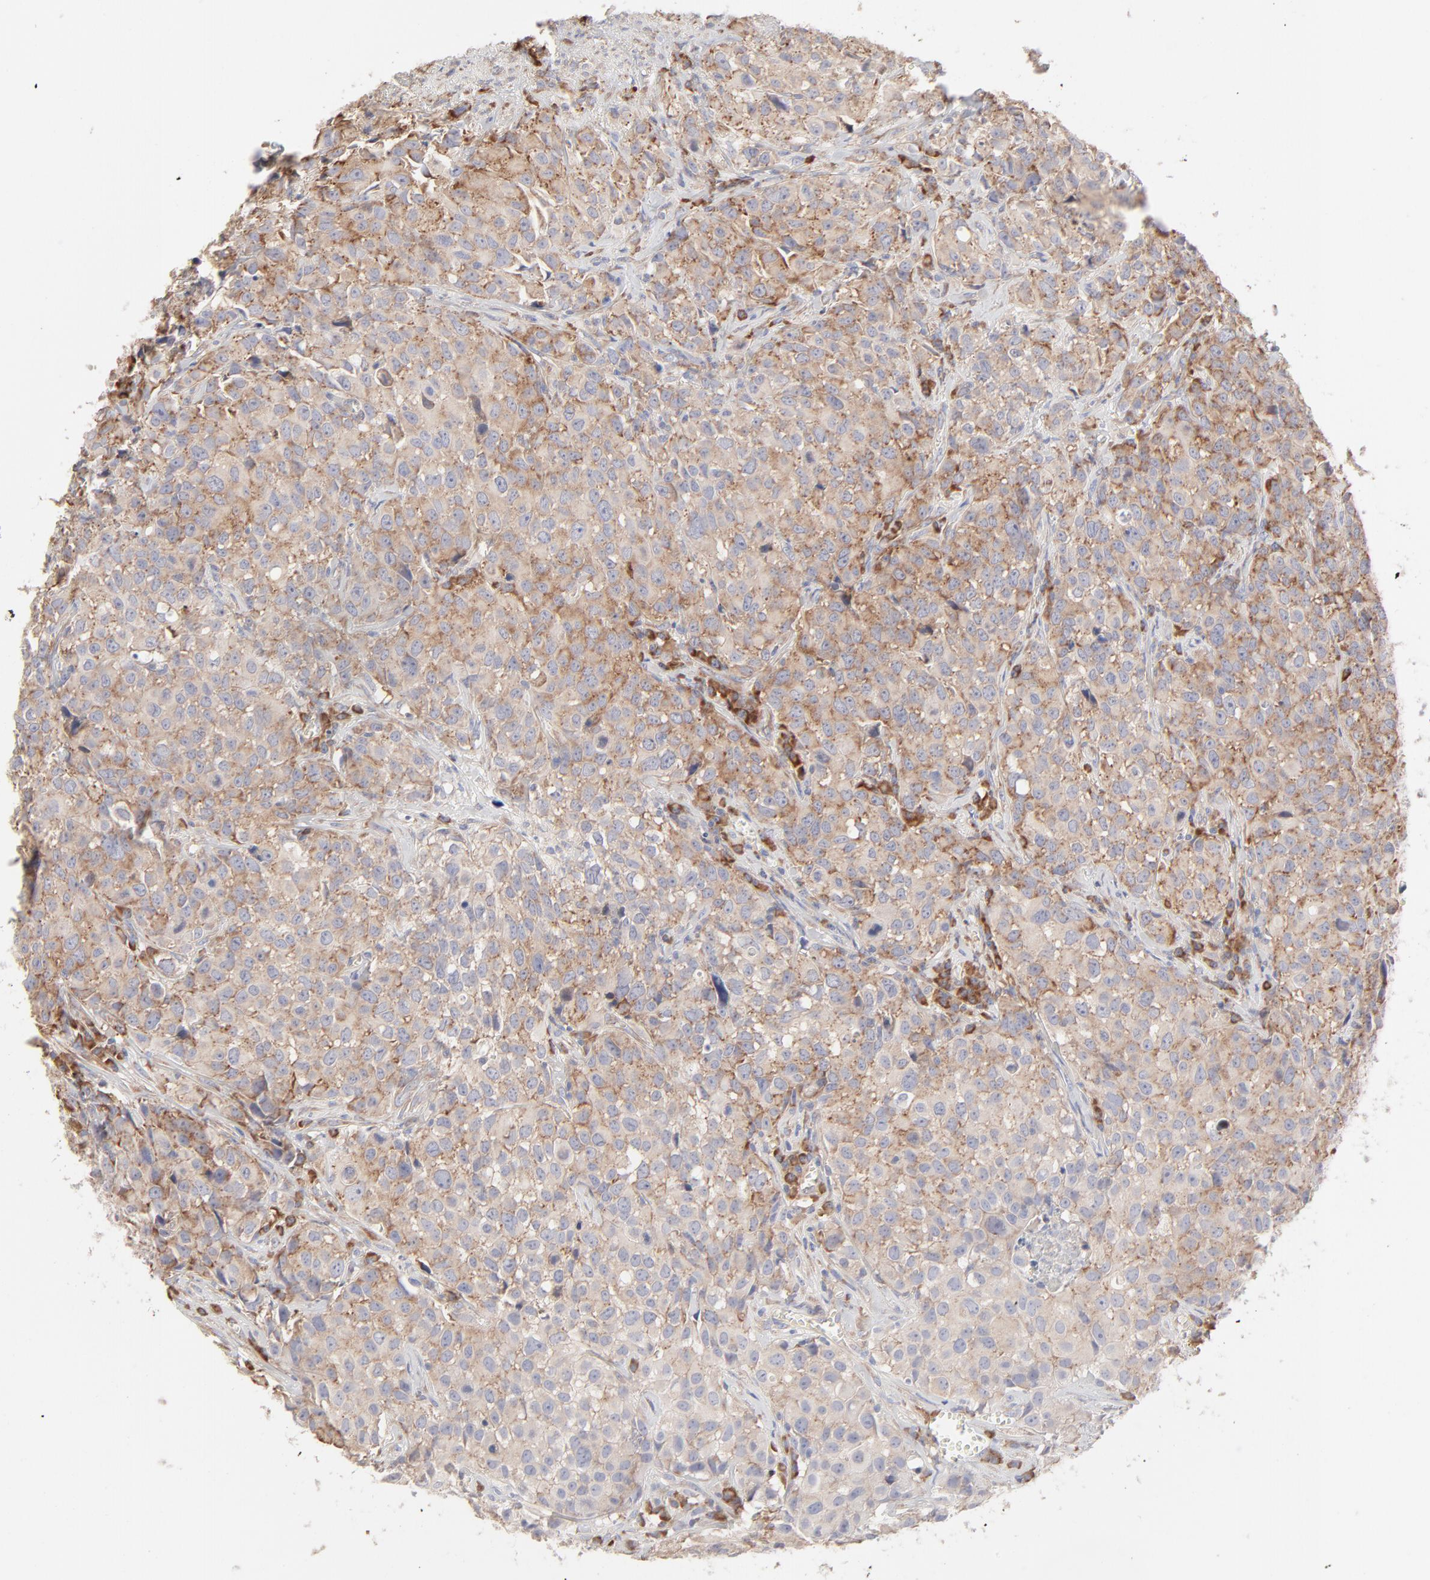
{"staining": {"intensity": "moderate", "quantity": ">75%", "location": "cytoplasmic/membranous"}, "tissue": "urothelial cancer", "cell_type": "Tumor cells", "image_type": "cancer", "snomed": [{"axis": "morphology", "description": "Urothelial carcinoma, High grade"}, {"axis": "topography", "description": "Urinary bladder"}], "caption": "A medium amount of moderate cytoplasmic/membranous positivity is identified in approximately >75% of tumor cells in high-grade urothelial carcinoma tissue. (Brightfield microscopy of DAB IHC at high magnification).", "gene": "RPS21", "patient": {"sex": "female", "age": 75}}